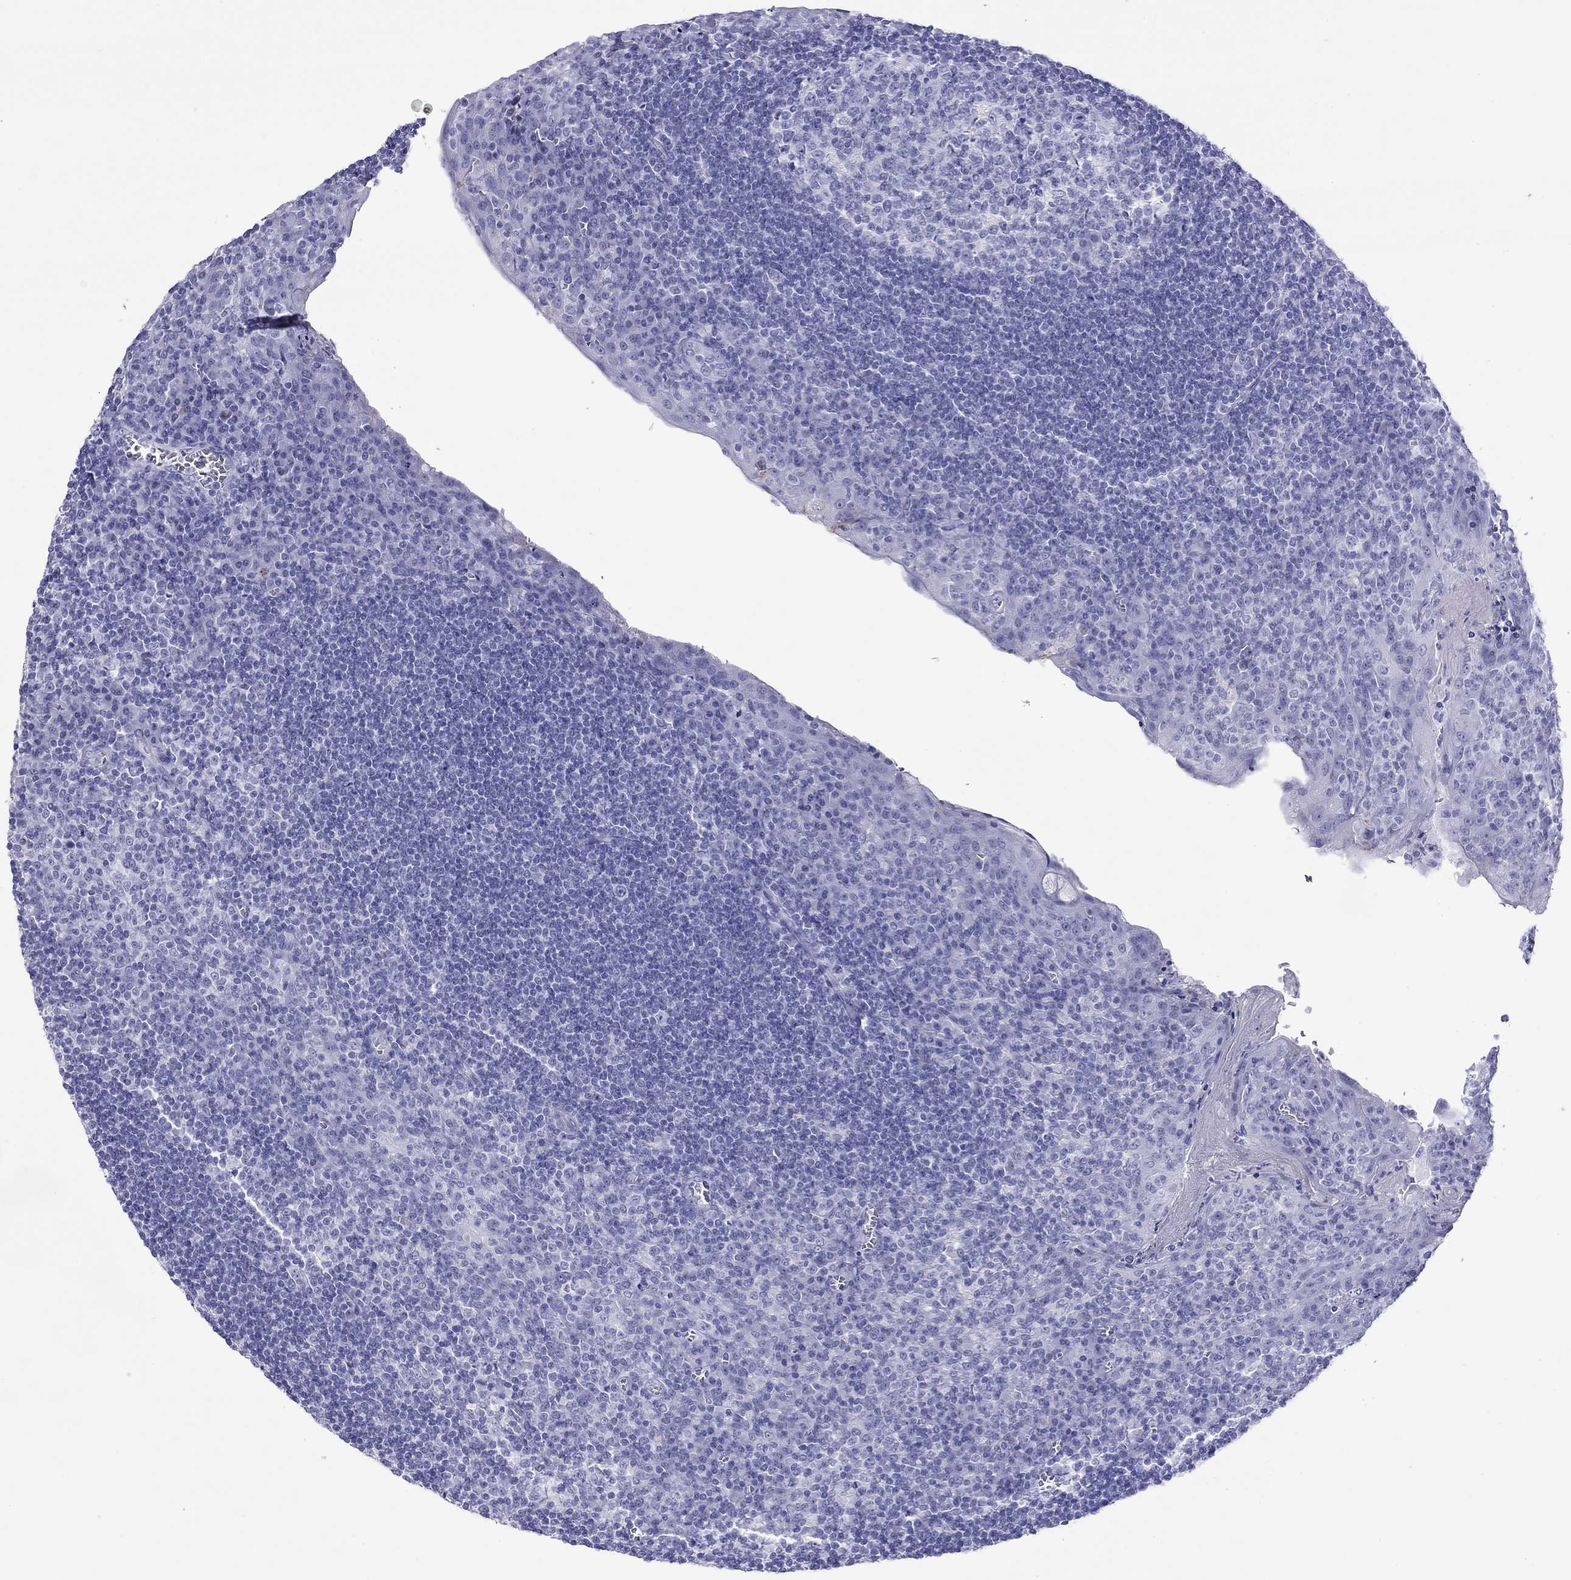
{"staining": {"intensity": "negative", "quantity": "none", "location": "none"}, "tissue": "tonsil", "cell_type": "Germinal center cells", "image_type": "normal", "snomed": [{"axis": "morphology", "description": "Normal tissue, NOS"}, {"axis": "topography", "description": "Tonsil"}], "caption": "The image displays no staining of germinal center cells in unremarkable tonsil. (Stains: DAB IHC with hematoxylin counter stain, Microscopy: brightfield microscopy at high magnification).", "gene": "SLC30A8", "patient": {"sex": "female", "age": 13}}